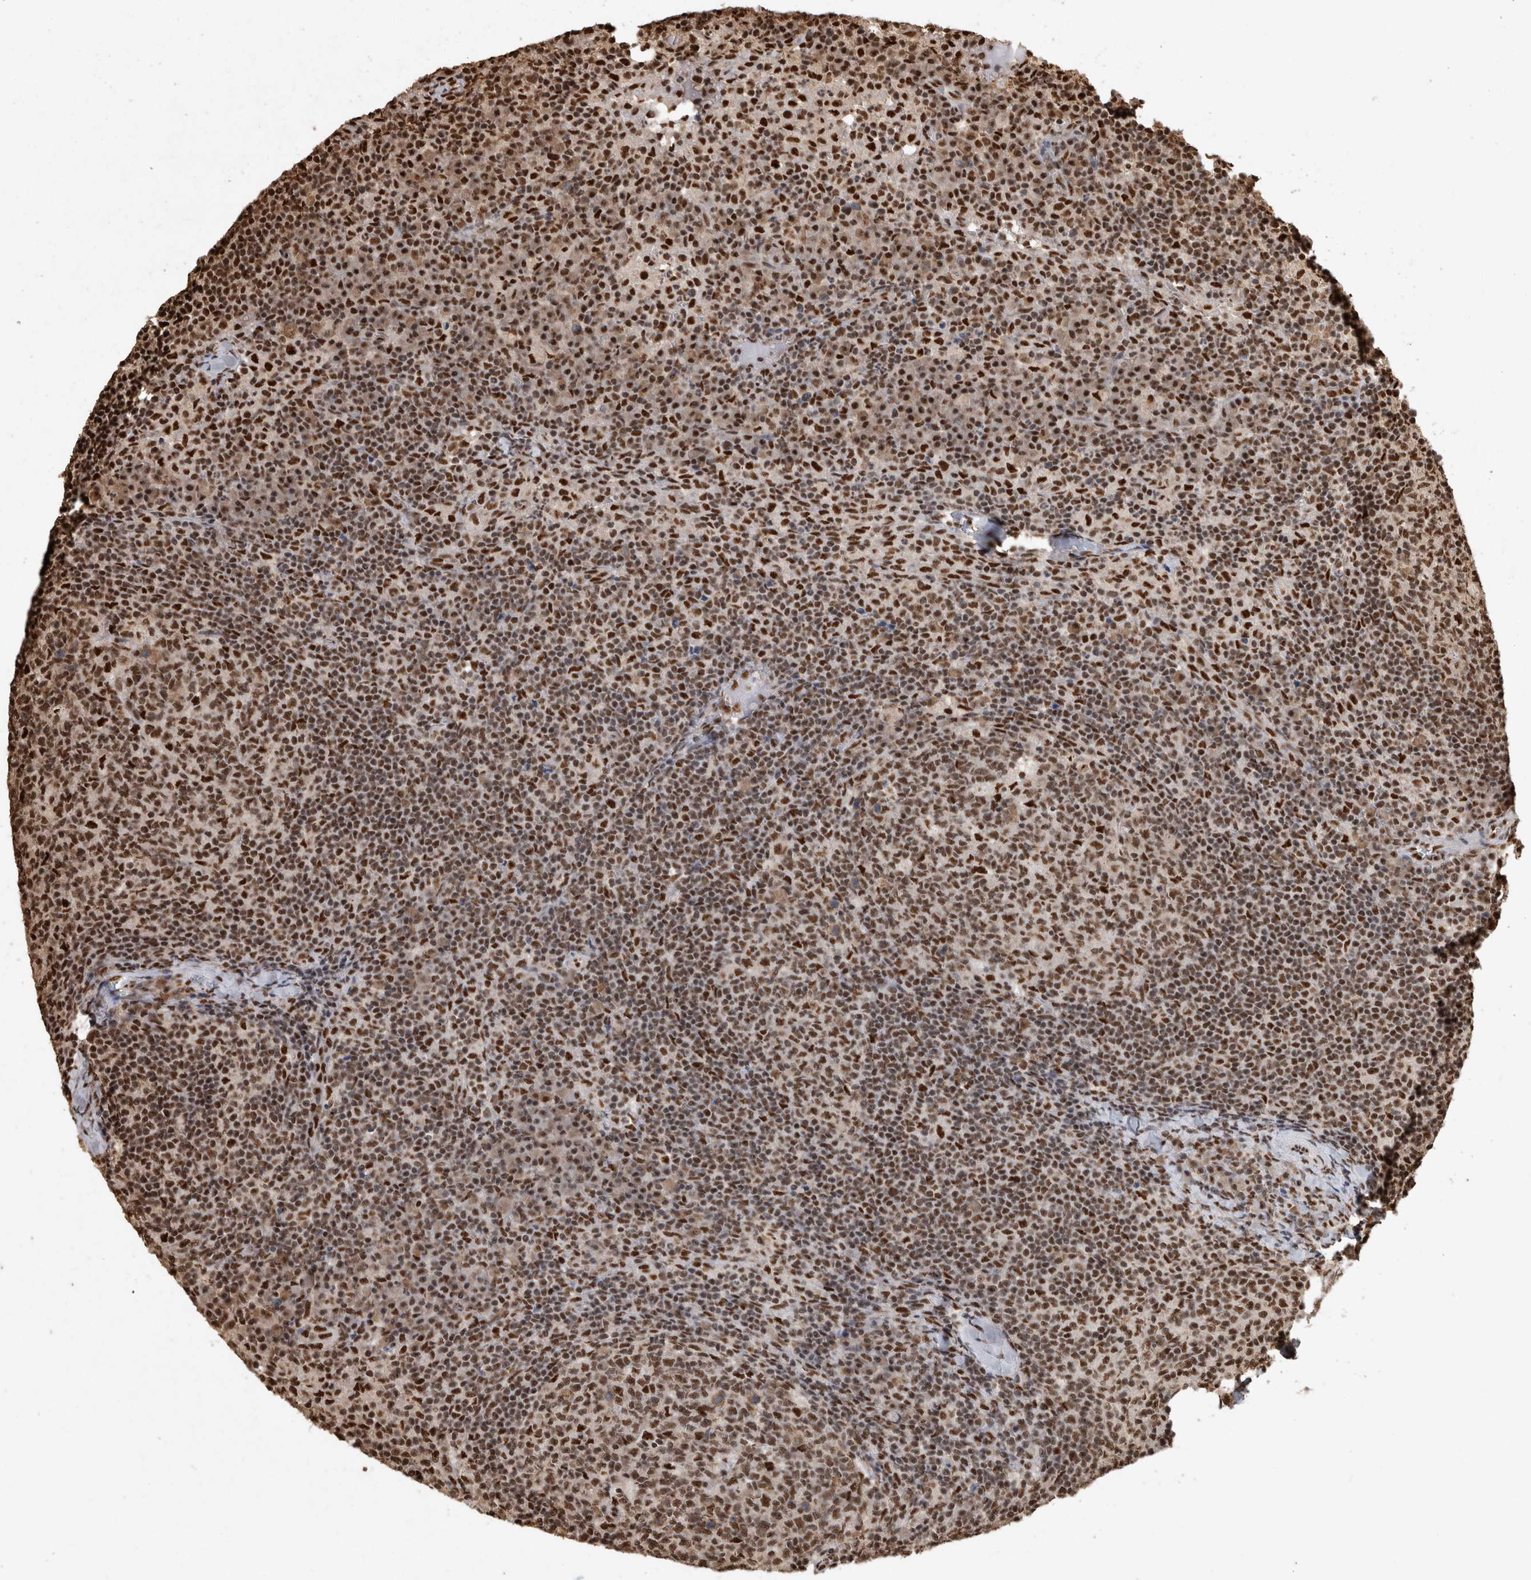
{"staining": {"intensity": "strong", "quantity": ">75%", "location": "nuclear"}, "tissue": "lymph node", "cell_type": "Germinal center cells", "image_type": "normal", "snomed": [{"axis": "morphology", "description": "Normal tissue, NOS"}, {"axis": "morphology", "description": "Inflammation, NOS"}, {"axis": "topography", "description": "Lymph node"}], "caption": "Normal lymph node displays strong nuclear staining in approximately >75% of germinal center cells The staining was performed using DAB (3,3'-diaminobenzidine), with brown indicating positive protein expression. Nuclei are stained blue with hematoxylin..", "gene": "RAD50", "patient": {"sex": "male", "age": 55}}